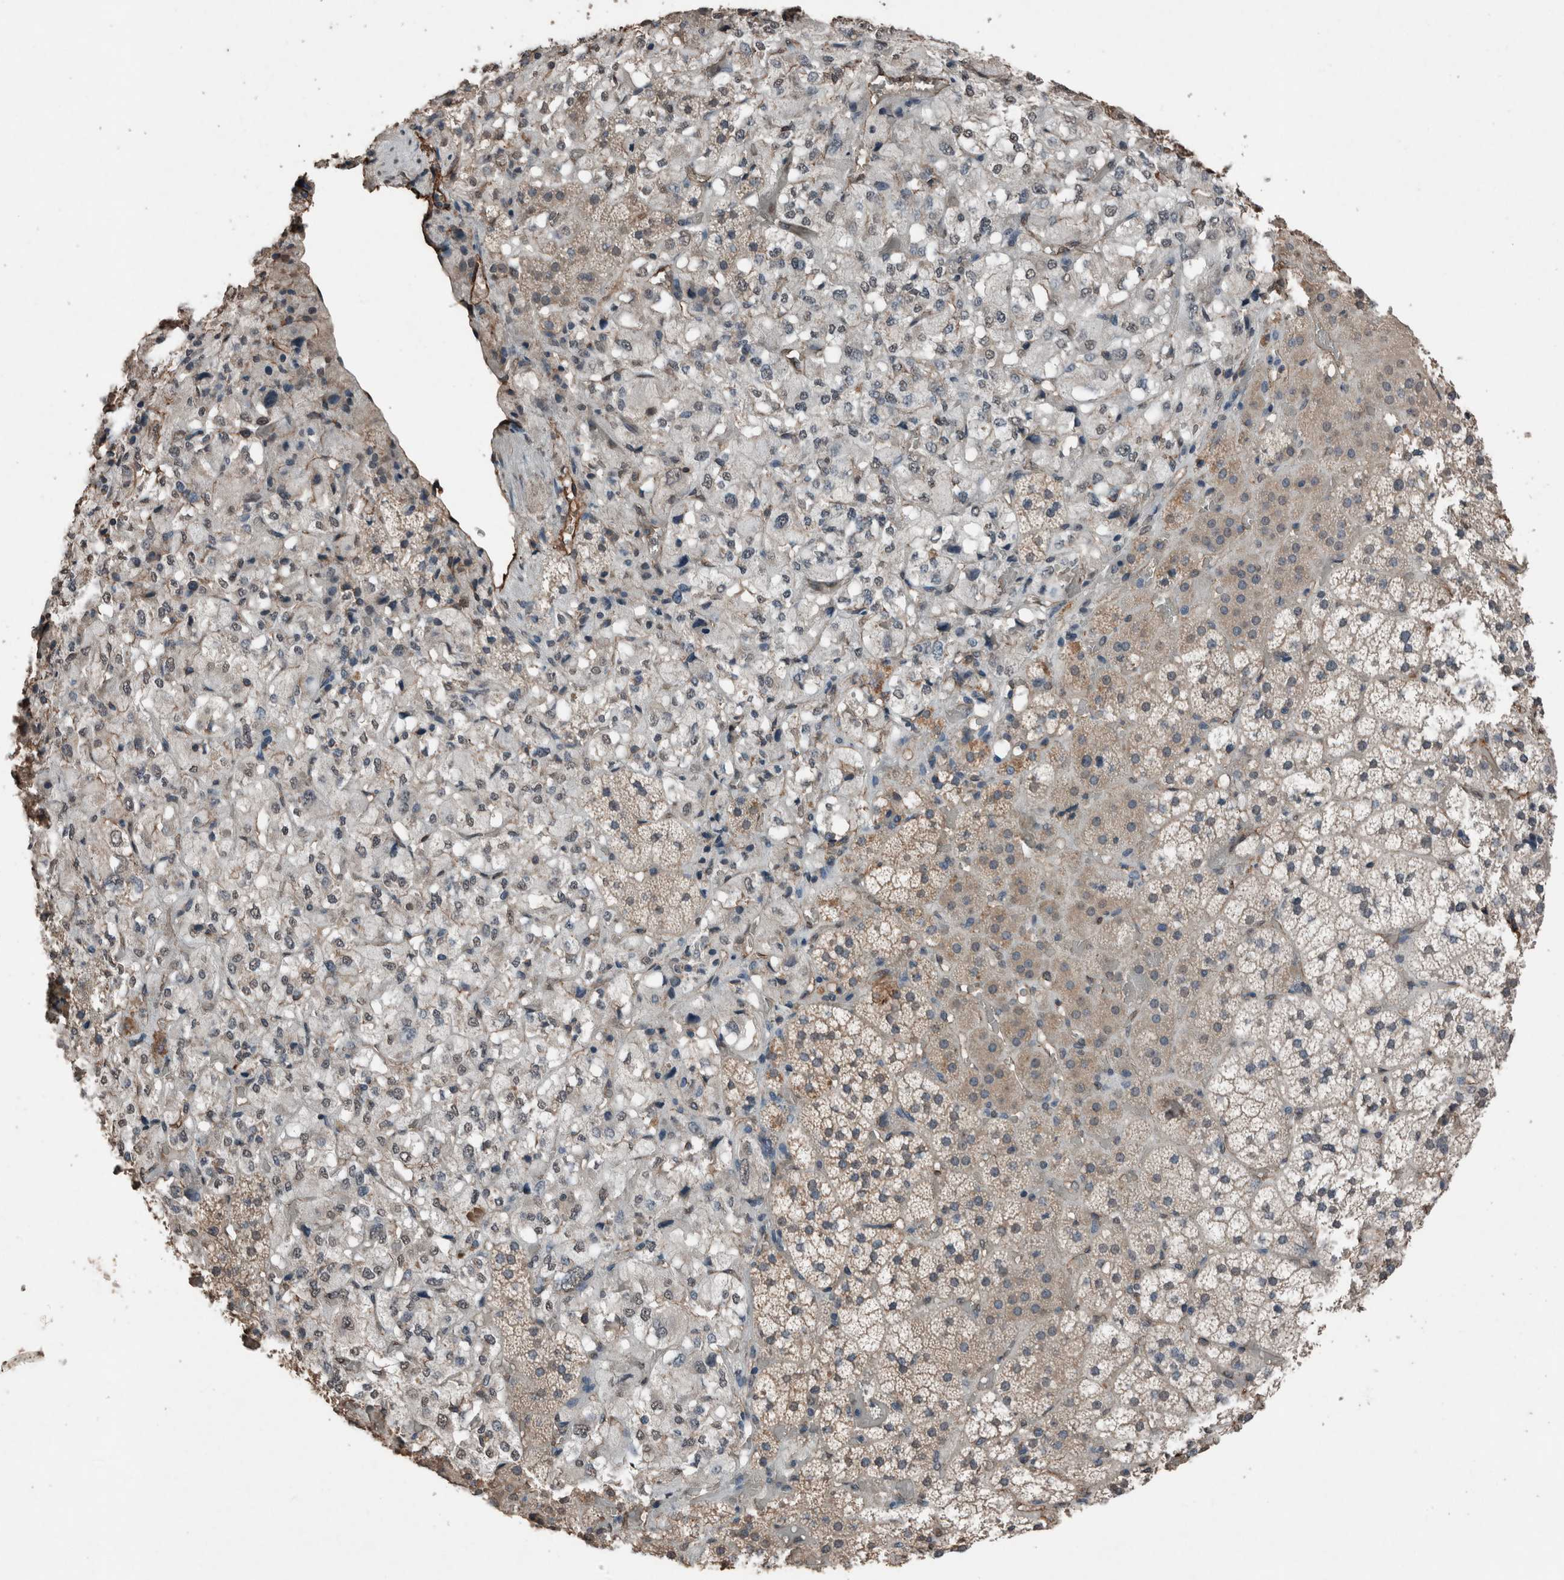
{"staining": {"intensity": "moderate", "quantity": "<25%", "location": "cytoplasmic/membranous"}, "tissue": "adrenal gland", "cell_type": "Glandular cells", "image_type": "normal", "snomed": [{"axis": "morphology", "description": "Normal tissue, NOS"}, {"axis": "topography", "description": "Adrenal gland"}], "caption": "The image exhibits immunohistochemical staining of unremarkable adrenal gland. There is moderate cytoplasmic/membranous expression is appreciated in about <25% of glandular cells. The staining was performed using DAB (3,3'-diaminobenzidine), with brown indicating positive protein expression. Nuclei are stained blue with hematoxylin.", "gene": "S100A10", "patient": {"sex": "female", "age": 44}}